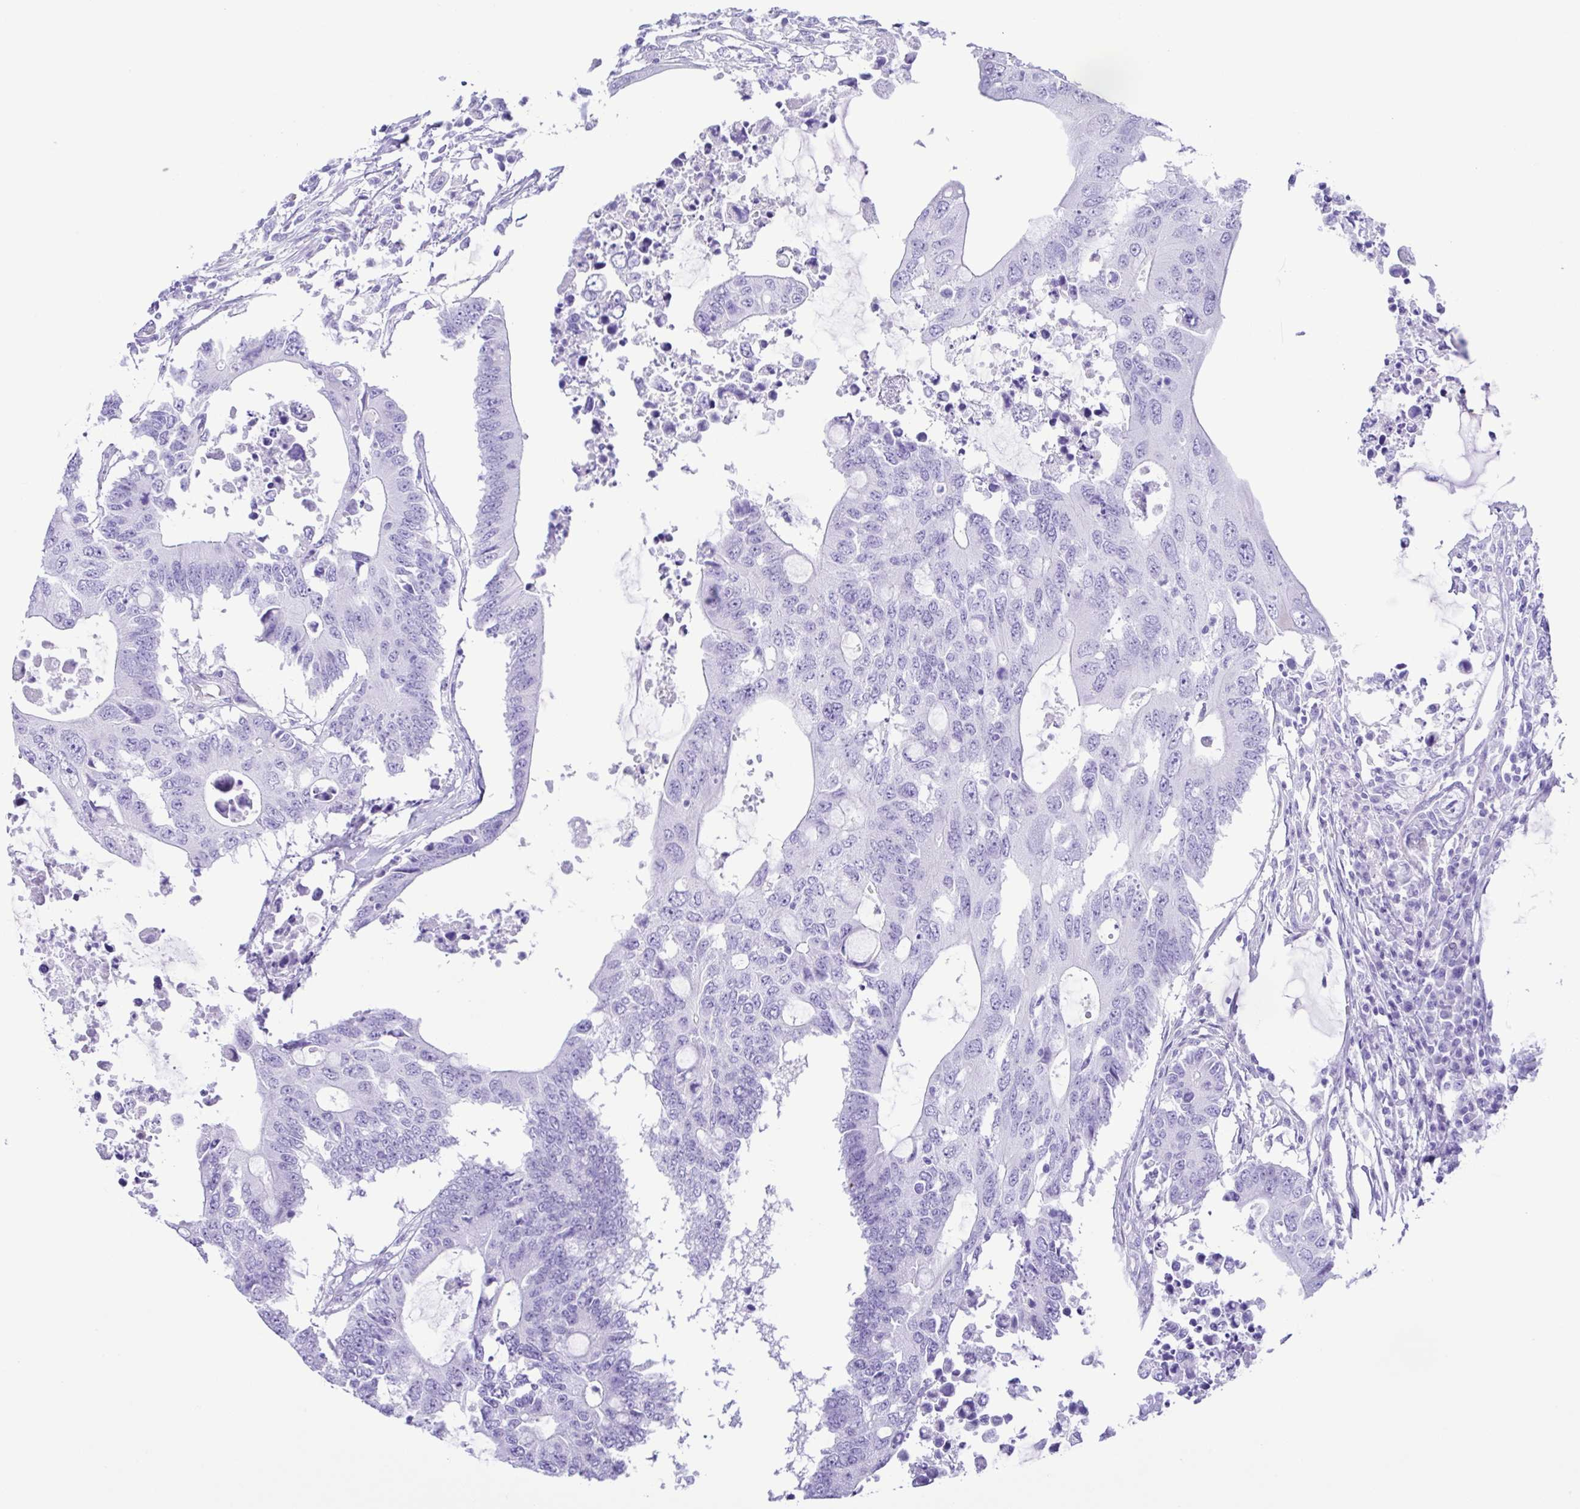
{"staining": {"intensity": "negative", "quantity": "none", "location": "none"}, "tissue": "colorectal cancer", "cell_type": "Tumor cells", "image_type": "cancer", "snomed": [{"axis": "morphology", "description": "Adenocarcinoma, NOS"}, {"axis": "topography", "description": "Colon"}], "caption": "An immunohistochemistry (IHC) photomicrograph of colorectal adenocarcinoma is shown. There is no staining in tumor cells of colorectal adenocarcinoma.", "gene": "ERP27", "patient": {"sex": "male", "age": 71}}